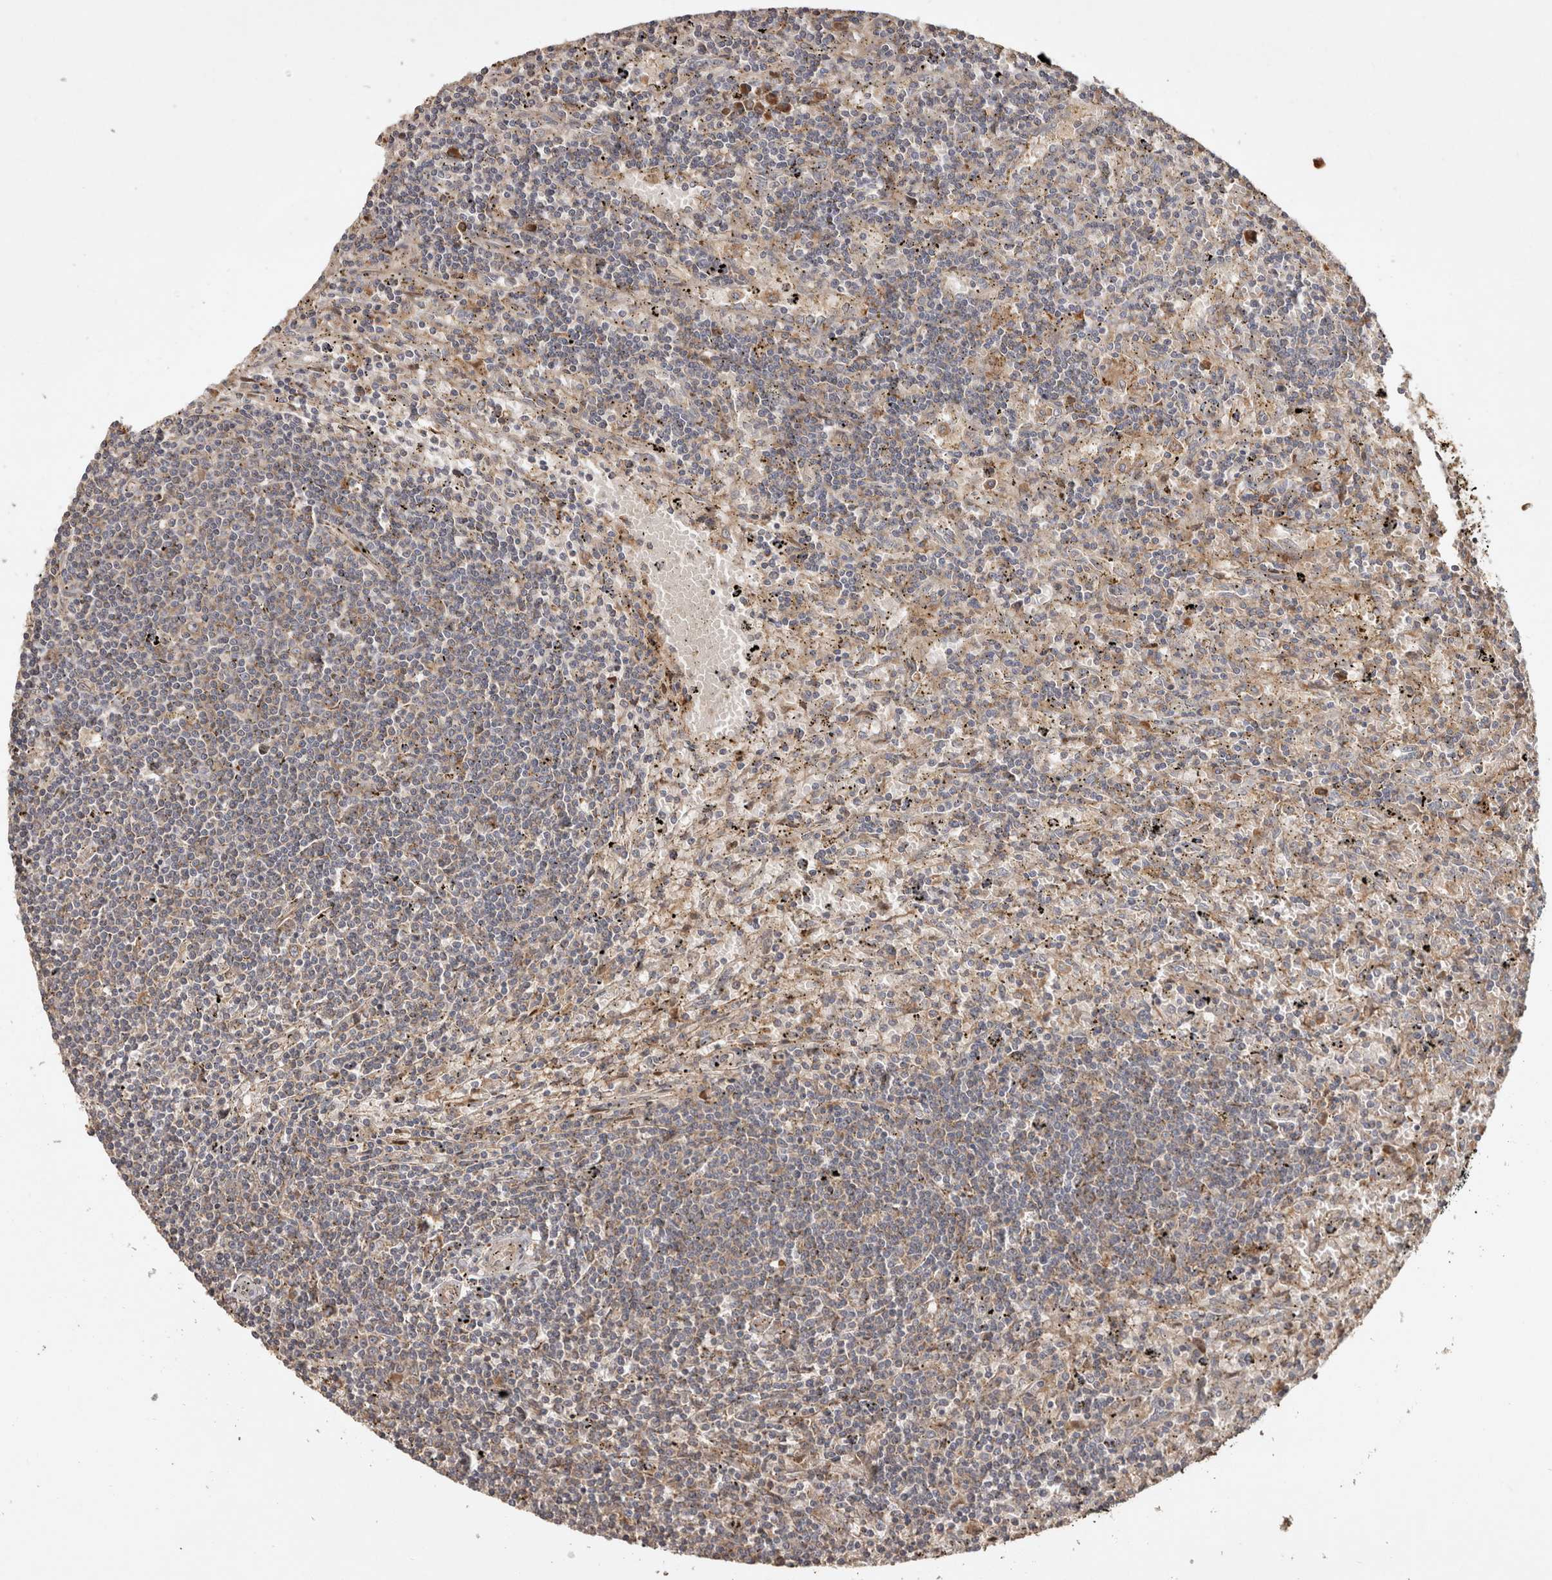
{"staining": {"intensity": "negative", "quantity": "none", "location": "none"}, "tissue": "lymphoma", "cell_type": "Tumor cells", "image_type": "cancer", "snomed": [{"axis": "morphology", "description": "Malignant lymphoma, non-Hodgkin's type, Low grade"}, {"axis": "topography", "description": "Spleen"}], "caption": "An image of human malignant lymphoma, non-Hodgkin's type (low-grade) is negative for staining in tumor cells.", "gene": "CAMSAP2", "patient": {"sex": "male", "age": 76}}